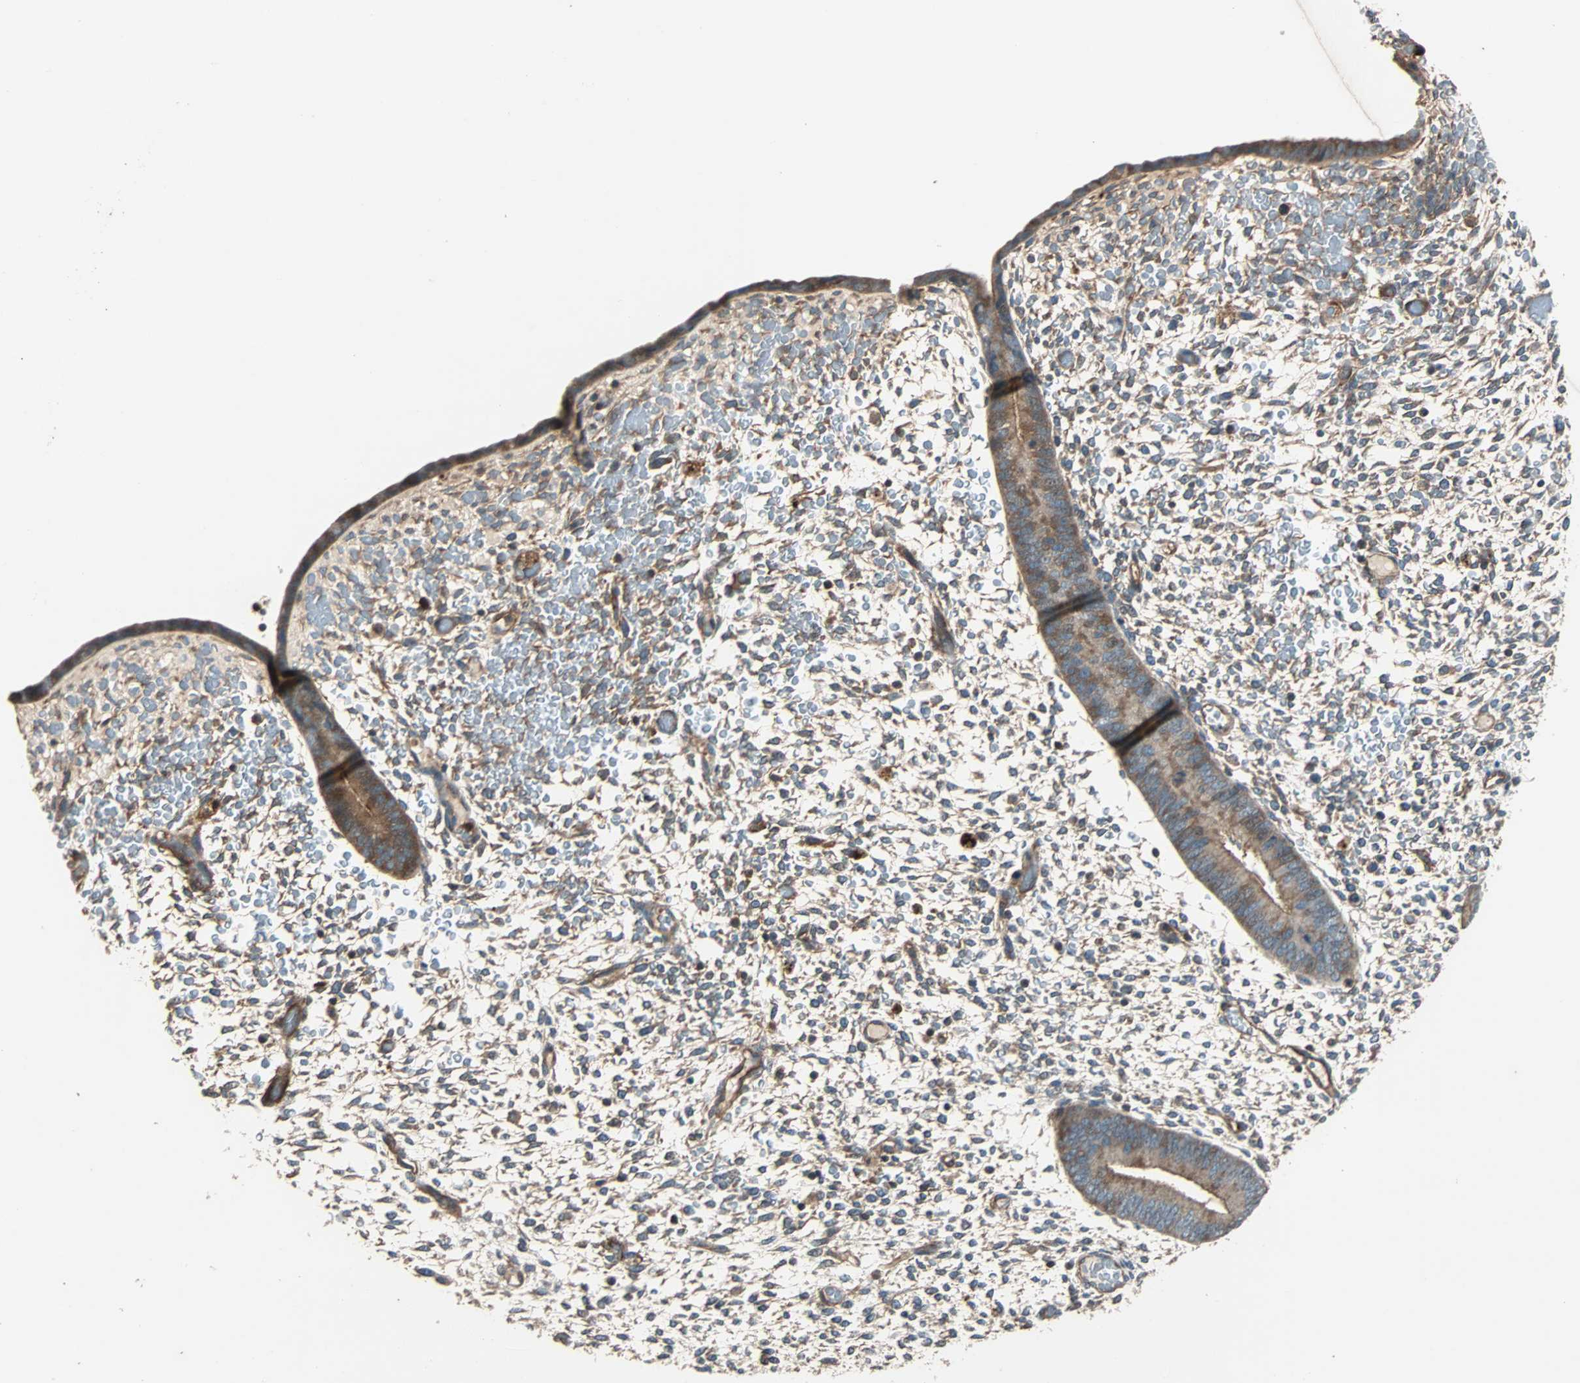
{"staining": {"intensity": "weak", "quantity": "25%-75%", "location": "cytoplasmic/membranous"}, "tissue": "endometrium", "cell_type": "Cells in endometrial stroma", "image_type": "normal", "snomed": [{"axis": "morphology", "description": "Normal tissue, NOS"}, {"axis": "topography", "description": "Endometrium"}], "caption": "DAB (3,3'-diaminobenzidine) immunohistochemical staining of normal human endometrium displays weak cytoplasmic/membranous protein positivity in about 25%-75% of cells in endometrial stroma.", "gene": "GCK", "patient": {"sex": "female", "age": 42}}